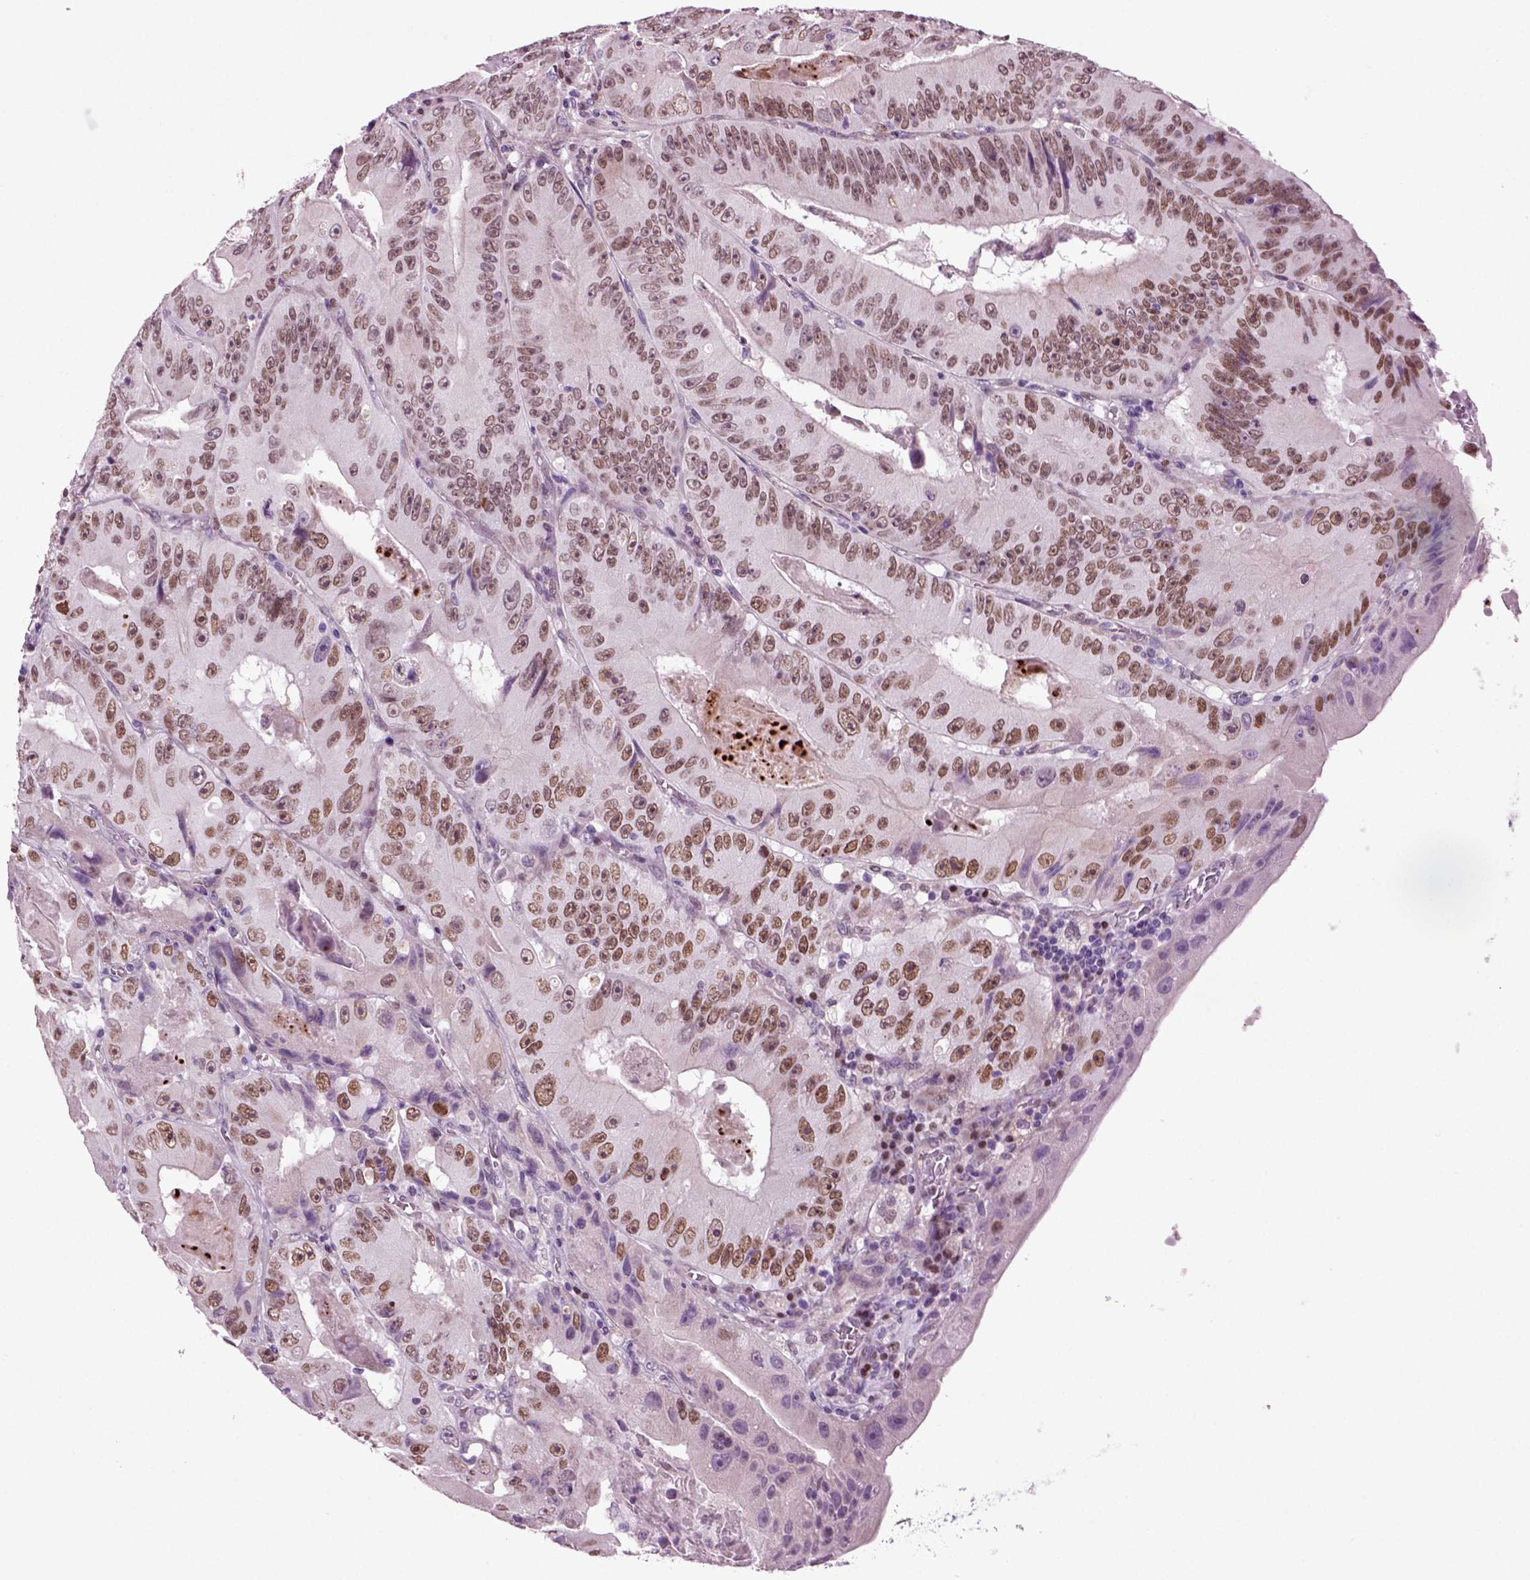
{"staining": {"intensity": "moderate", "quantity": ">75%", "location": "nuclear"}, "tissue": "colorectal cancer", "cell_type": "Tumor cells", "image_type": "cancer", "snomed": [{"axis": "morphology", "description": "Adenocarcinoma, NOS"}, {"axis": "topography", "description": "Colon"}], "caption": "Colorectal cancer stained with immunohistochemistry (IHC) reveals moderate nuclear staining in approximately >75% of tumor cells.", "gene": "ARID3A", "patient": {"sex": "female", "age": 86}}